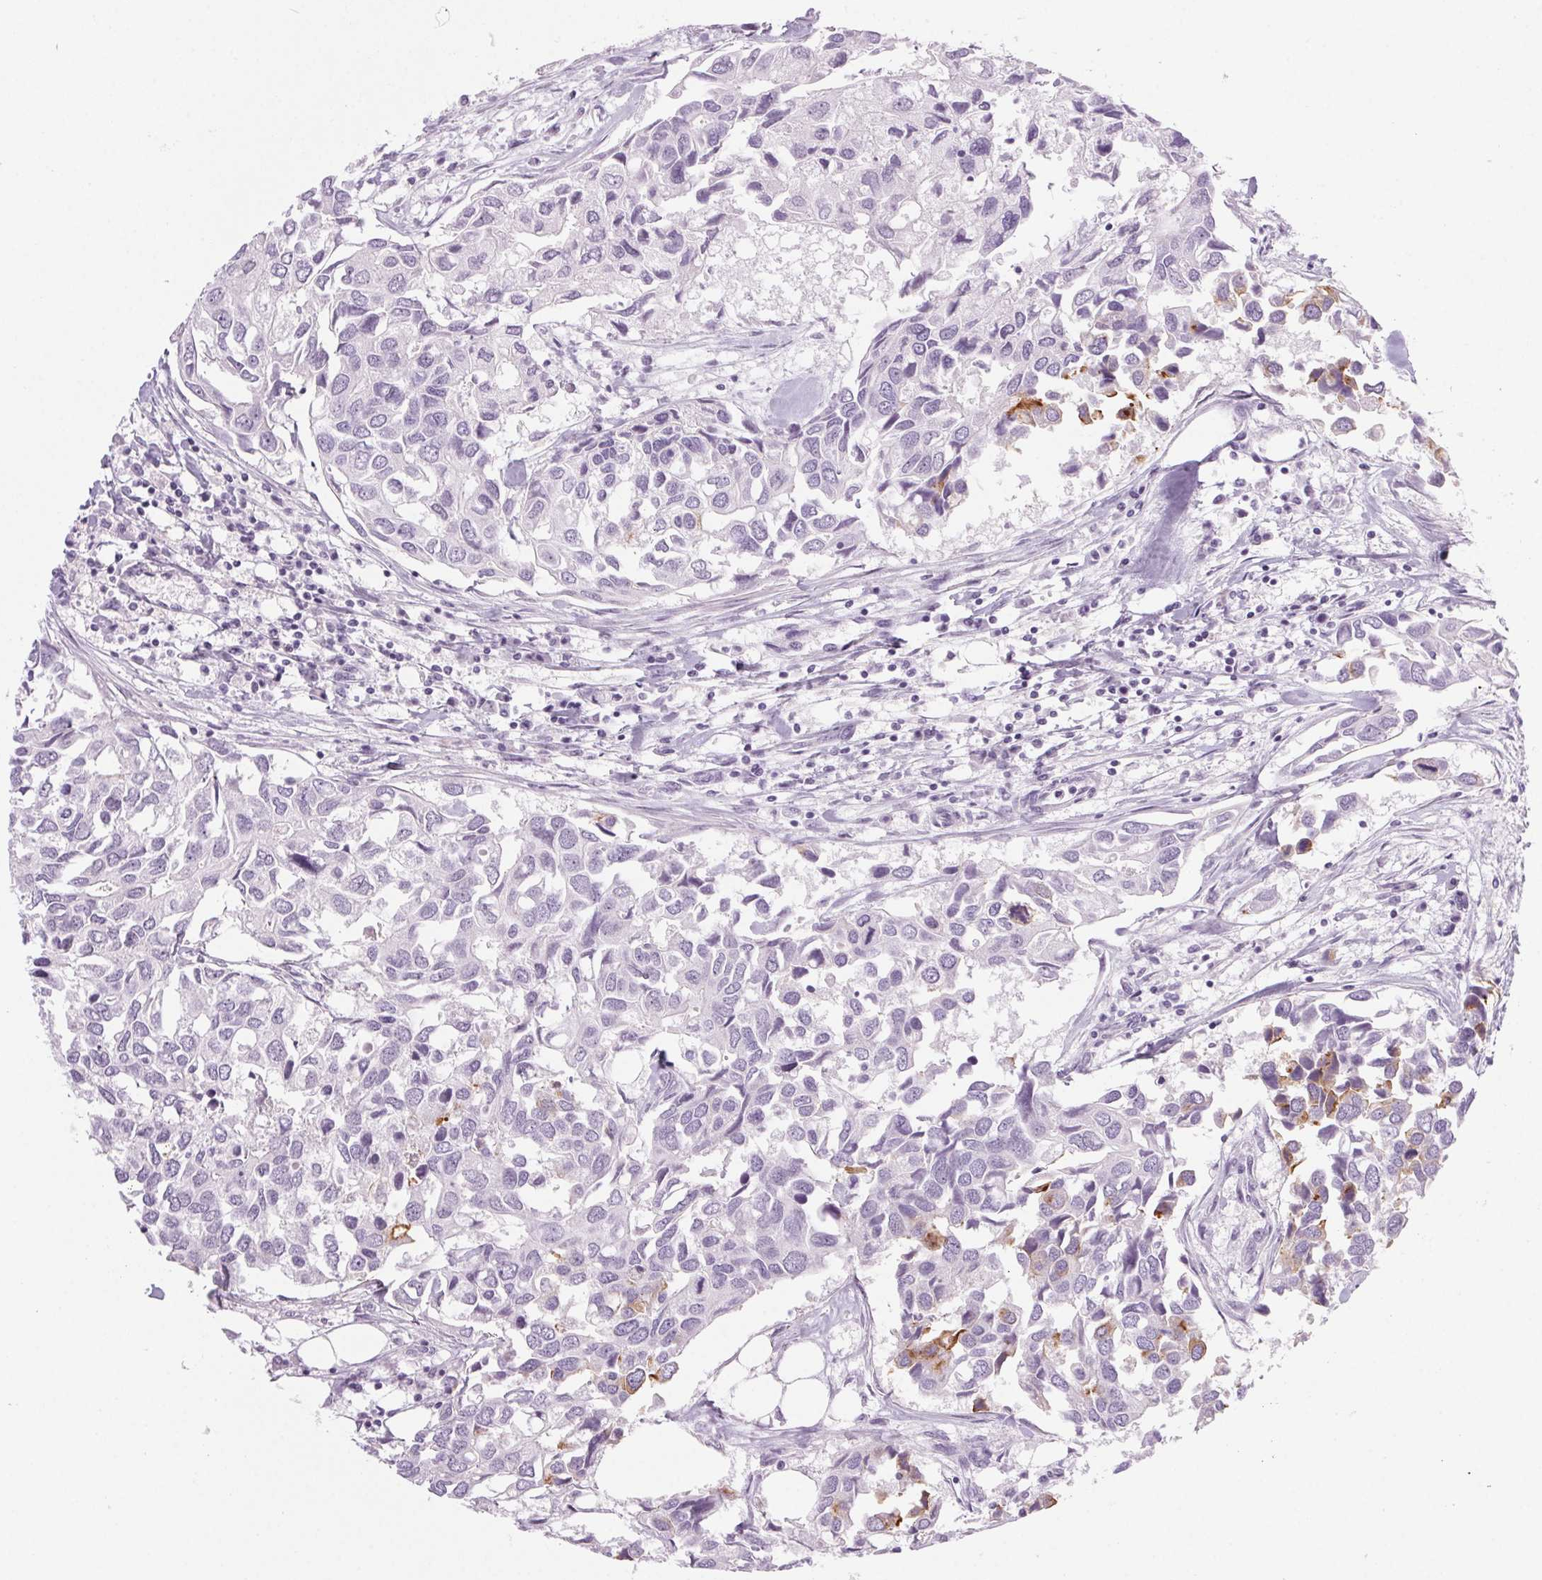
{"staining": {"intensity": "negative", "quantity": "none", "location": "none"}, "tissue": "breast cancer", "cell_type": "Tumor cells", "image_type": "cancer", "snomed": [{"axis": "morphology", "description": "Duct carcinoma"}, {"axis": "topography", "description": "Breast"}], "caption": "The image demonstrates no significant positivity in tumor cells of breast cancer.", "gene": "LRP2", "patient": {"sex": "female", "age": 83}}